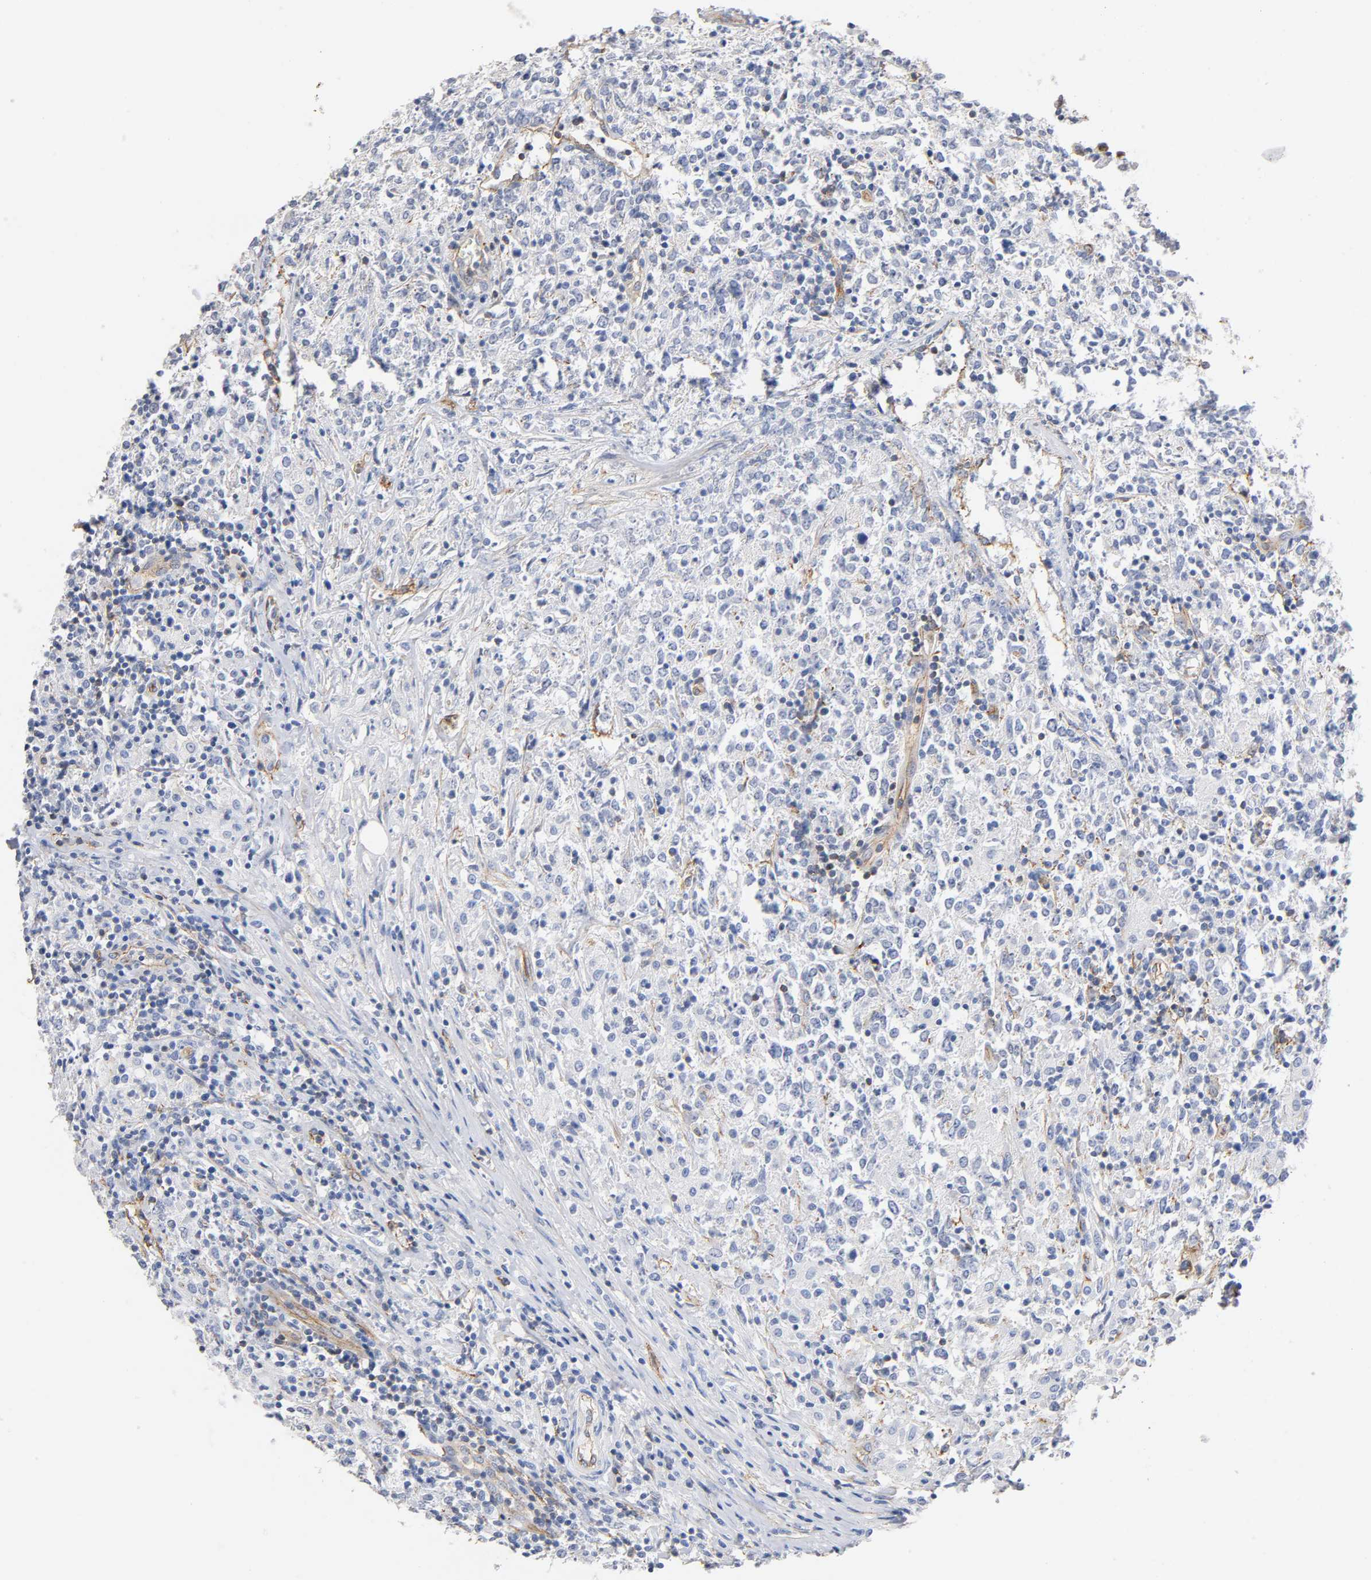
{"staining": {"intensity": "negative", "quantity": "none", "location": "none"}, "tissue": "lymphoma", "cell_type": "Tumor cells", "image_type": "cancer", "snomed": [{"axis": "morphology", "description": "Malignant lymphoma, non-Hodgkin's type, High grade"}, {"axis": "topography", "description": "Lymph node"}], "caption": "The histopathology image reveals no significant positivity in tumor cells of lymphoma.", "gene": "SPTAN1", "patient": {"sex": "female", "age": 84}}